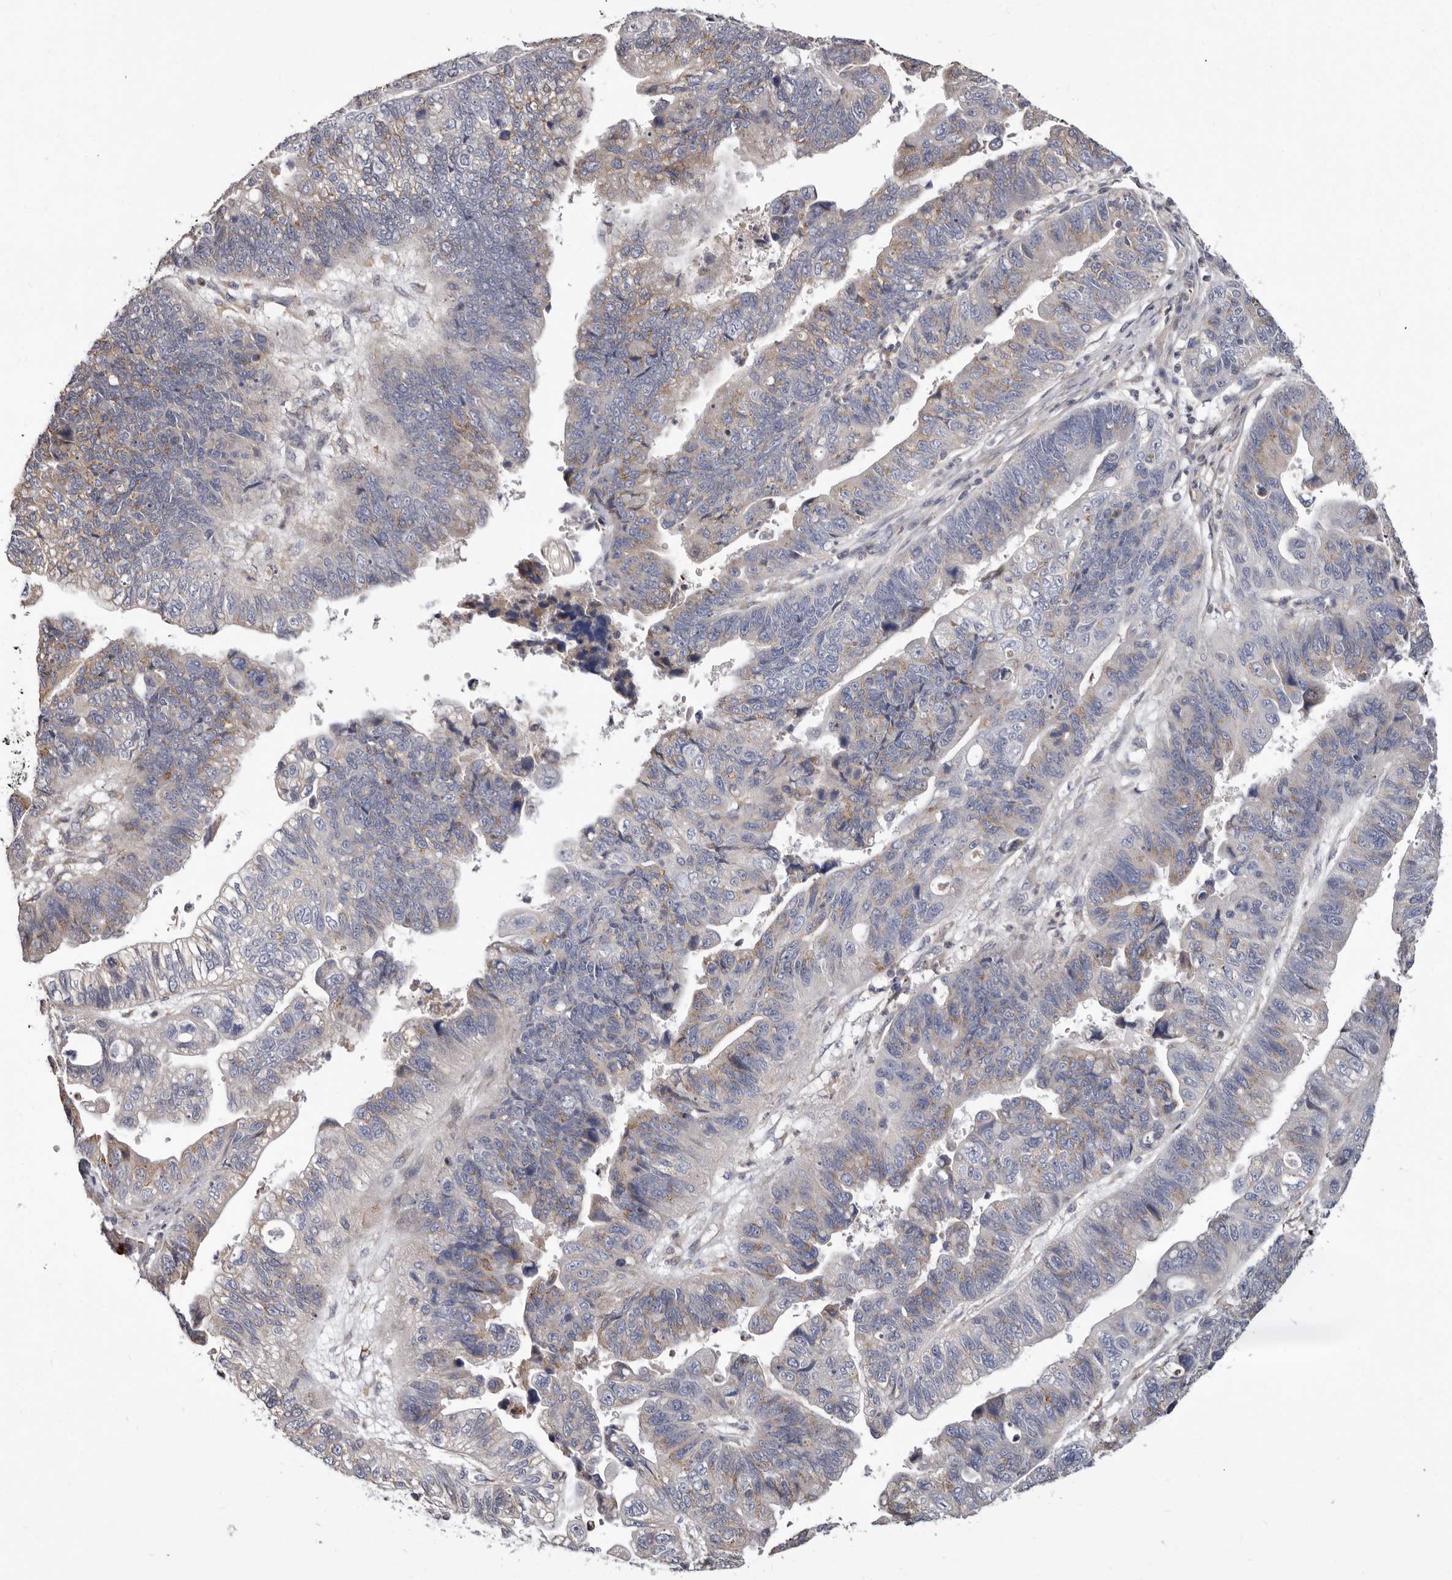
{"staining": {"intensity": "weak", "quantity": "<25%", "location": "cytoplasmic/membranous"}, "tissue": "stomach cancer", "cell_type": "Tumor cells", "image_type": "cancer", "snomed": [{"axis": "morphology", "description": "Adenocarcinoma, NOS"}, {"axis": "topography", "description": "Stomach"}], "caption": "Stomach cancer (adenocarcinoma) stained for a protein using immunohistochemistry demonstrates no expression tumor cells.", "gene": "ASIC5", "patient": {"sex": "male", "age": 59}}